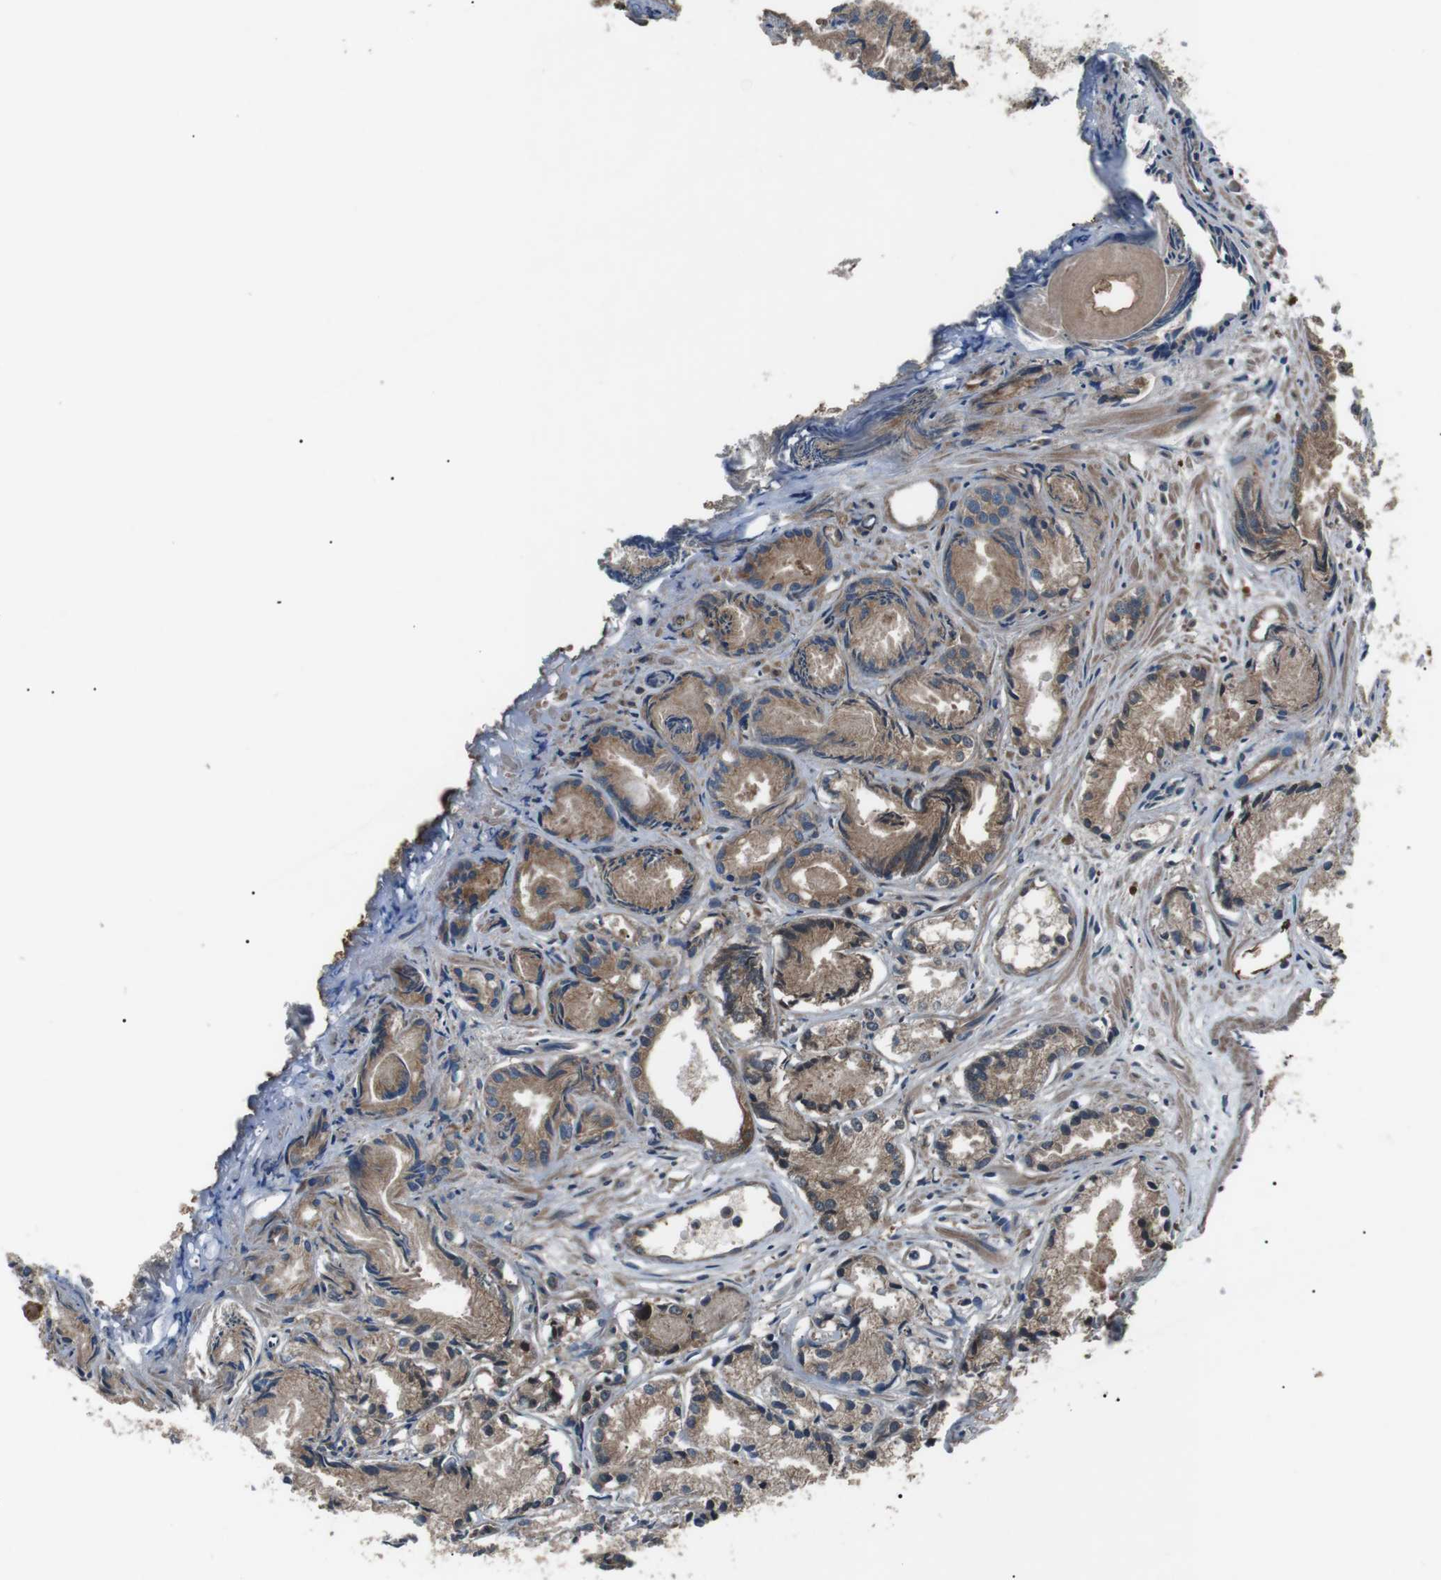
{"staining": {"intensity": "moderate", "quantity": ">75%", "location": "cytoplasmic/membranous"}, "tissue": "prostate cancer", "cell_type": "Tumor cells", "image_type": "cancer", "snomed": [{"axis": "morphology", "description": "Adenocarcinoma, Low grade"}, {"axis": "topography", "description": "Prostate"}], "caption": "Human prostate low-grade adenocarcinoma stained for a protein (brown) exhibits moderate cytoplasmic/membranous positive positivity in approximately >75% of tumor cells.", "gene": "GPR161", "patient": {"sex": "male", "age": 72}}